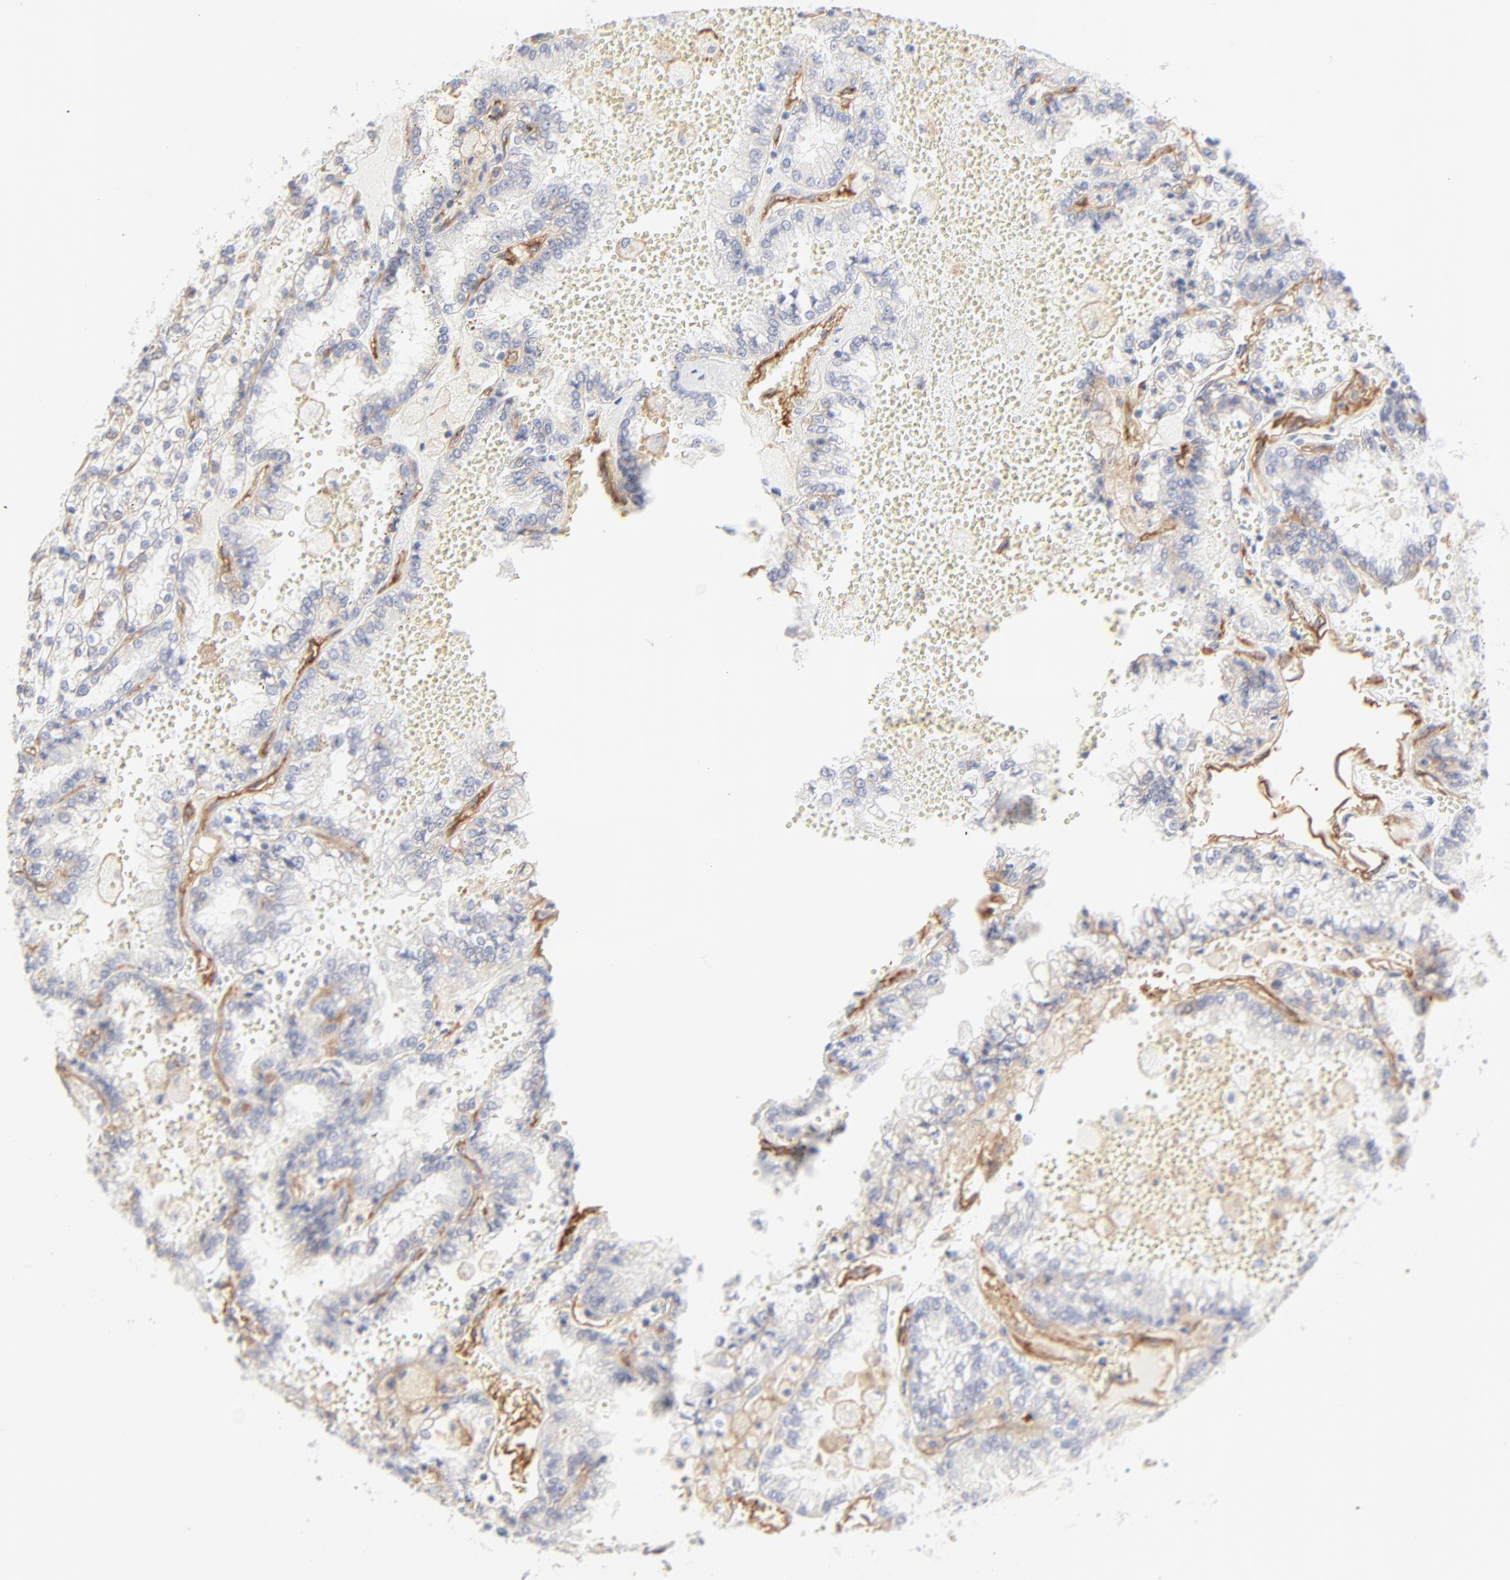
{"staining": {"intensity": "negative", "quantity": "none", "location": "none"}, "tissue": "renal cancer", "cell_type": "Tumor cells", "image_type": "cancer", "snomed": [{"axis": "morphology", "description": "Adenocarcinoma, NOS"}, {"axis": "topography", "description": "Kidney"}], "caption": "There is no significant positivity in tumor cells of renal cancer (adenocarcinoma).", "gene": "ITGA5", "patient": {"sex": "female", "age": 56}}